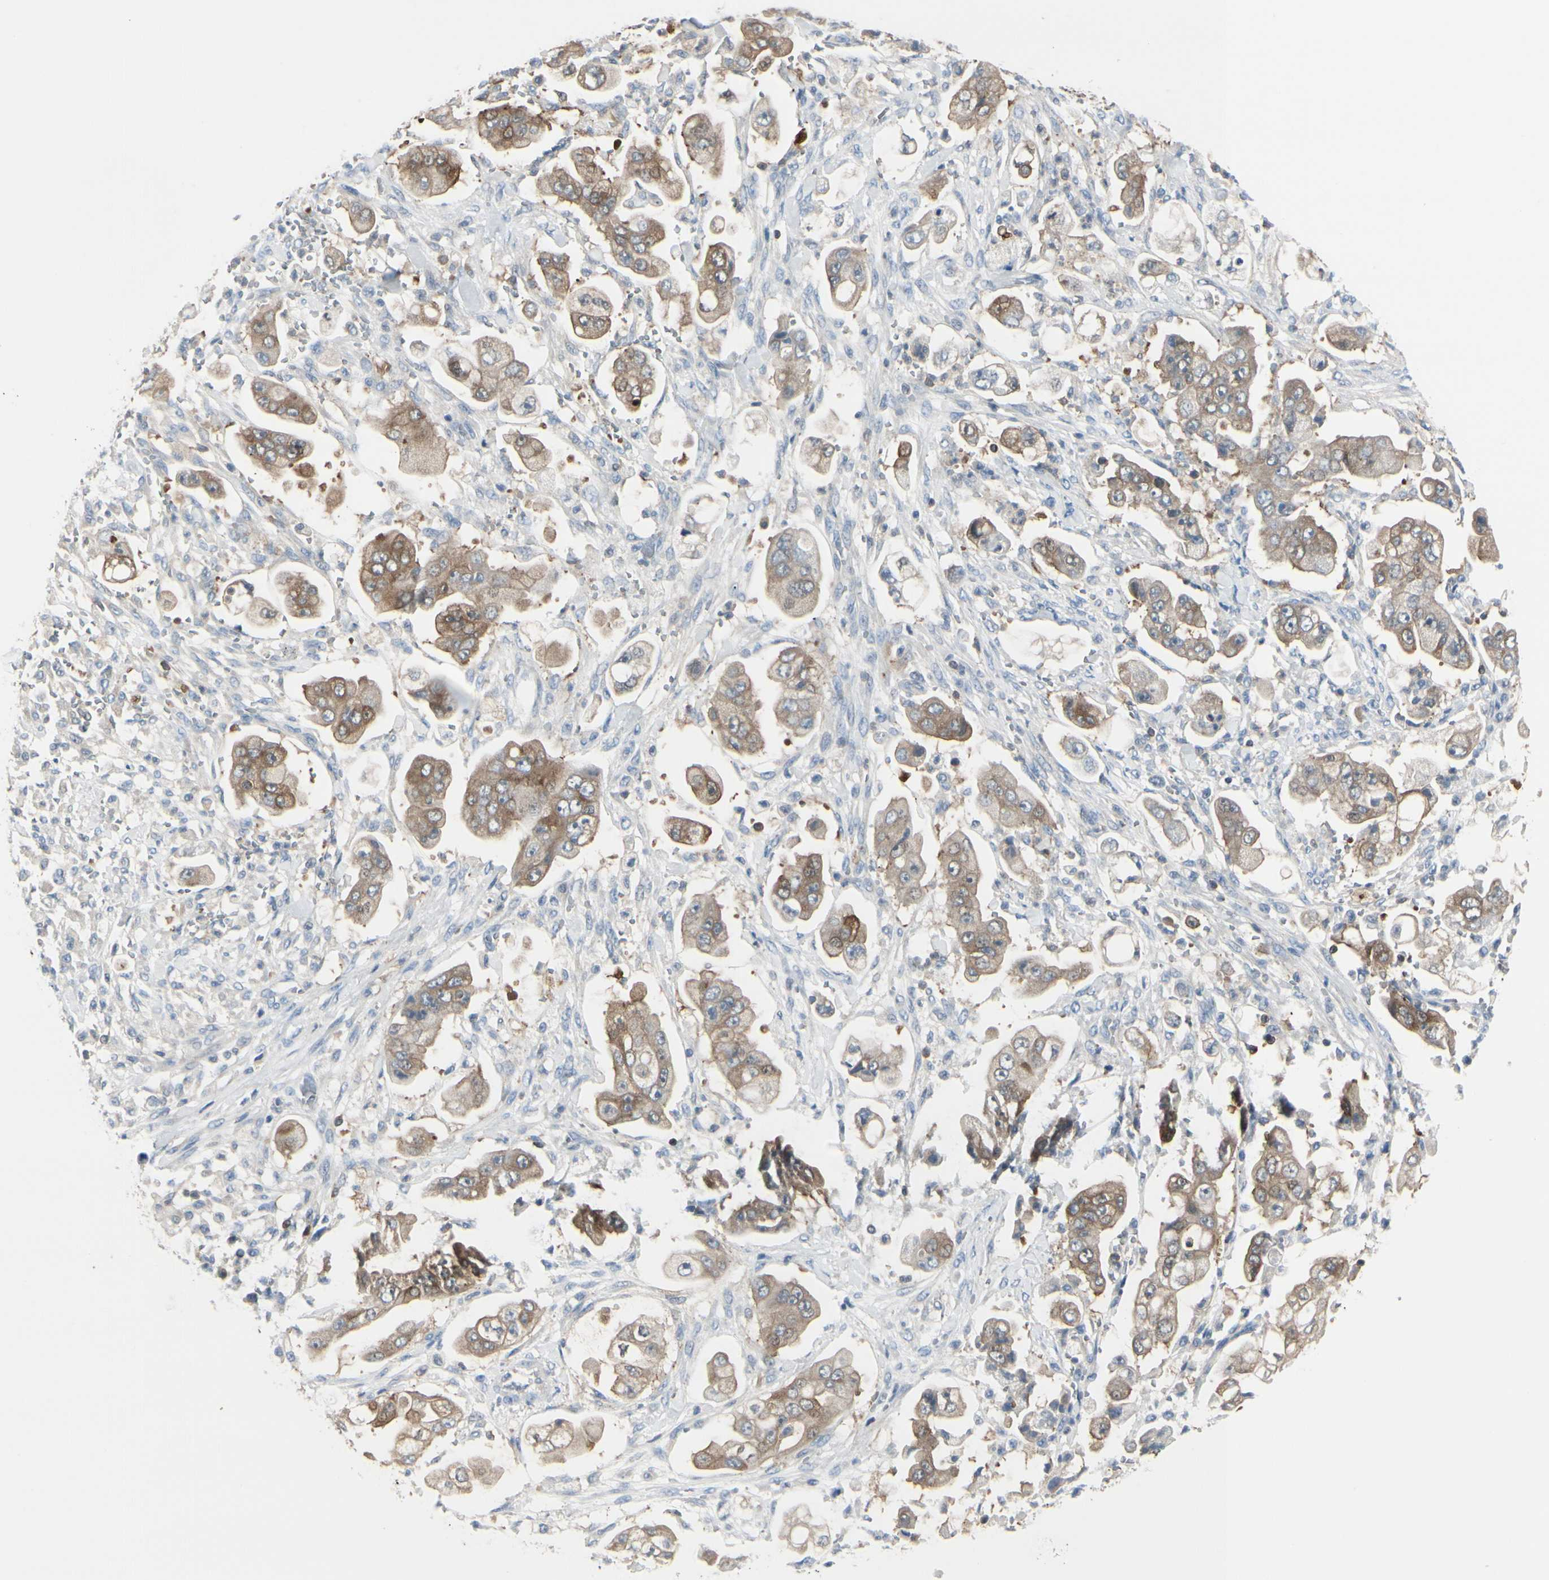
{"staining": {"intensity": "moderate", "quantity": ">75%", "location": "cytoplasmic/membranous"}, "tissue": "stomach cancer", "cell_type": "Tumor cells", "image_type": "cancer", "snomed": [{"axis": "morphology", "description": "Adenocarcinoma, NOS"}, {"axis": "topography", "description": "Stomach"}], "caption": "Moderate cytoplasmic/membranous staining for a protein is present in about >75% of tumor cells of stomach cancer using IHC.", "gene": "SLC9A3R1", "patient": {"sex": "male", "age": 62}}